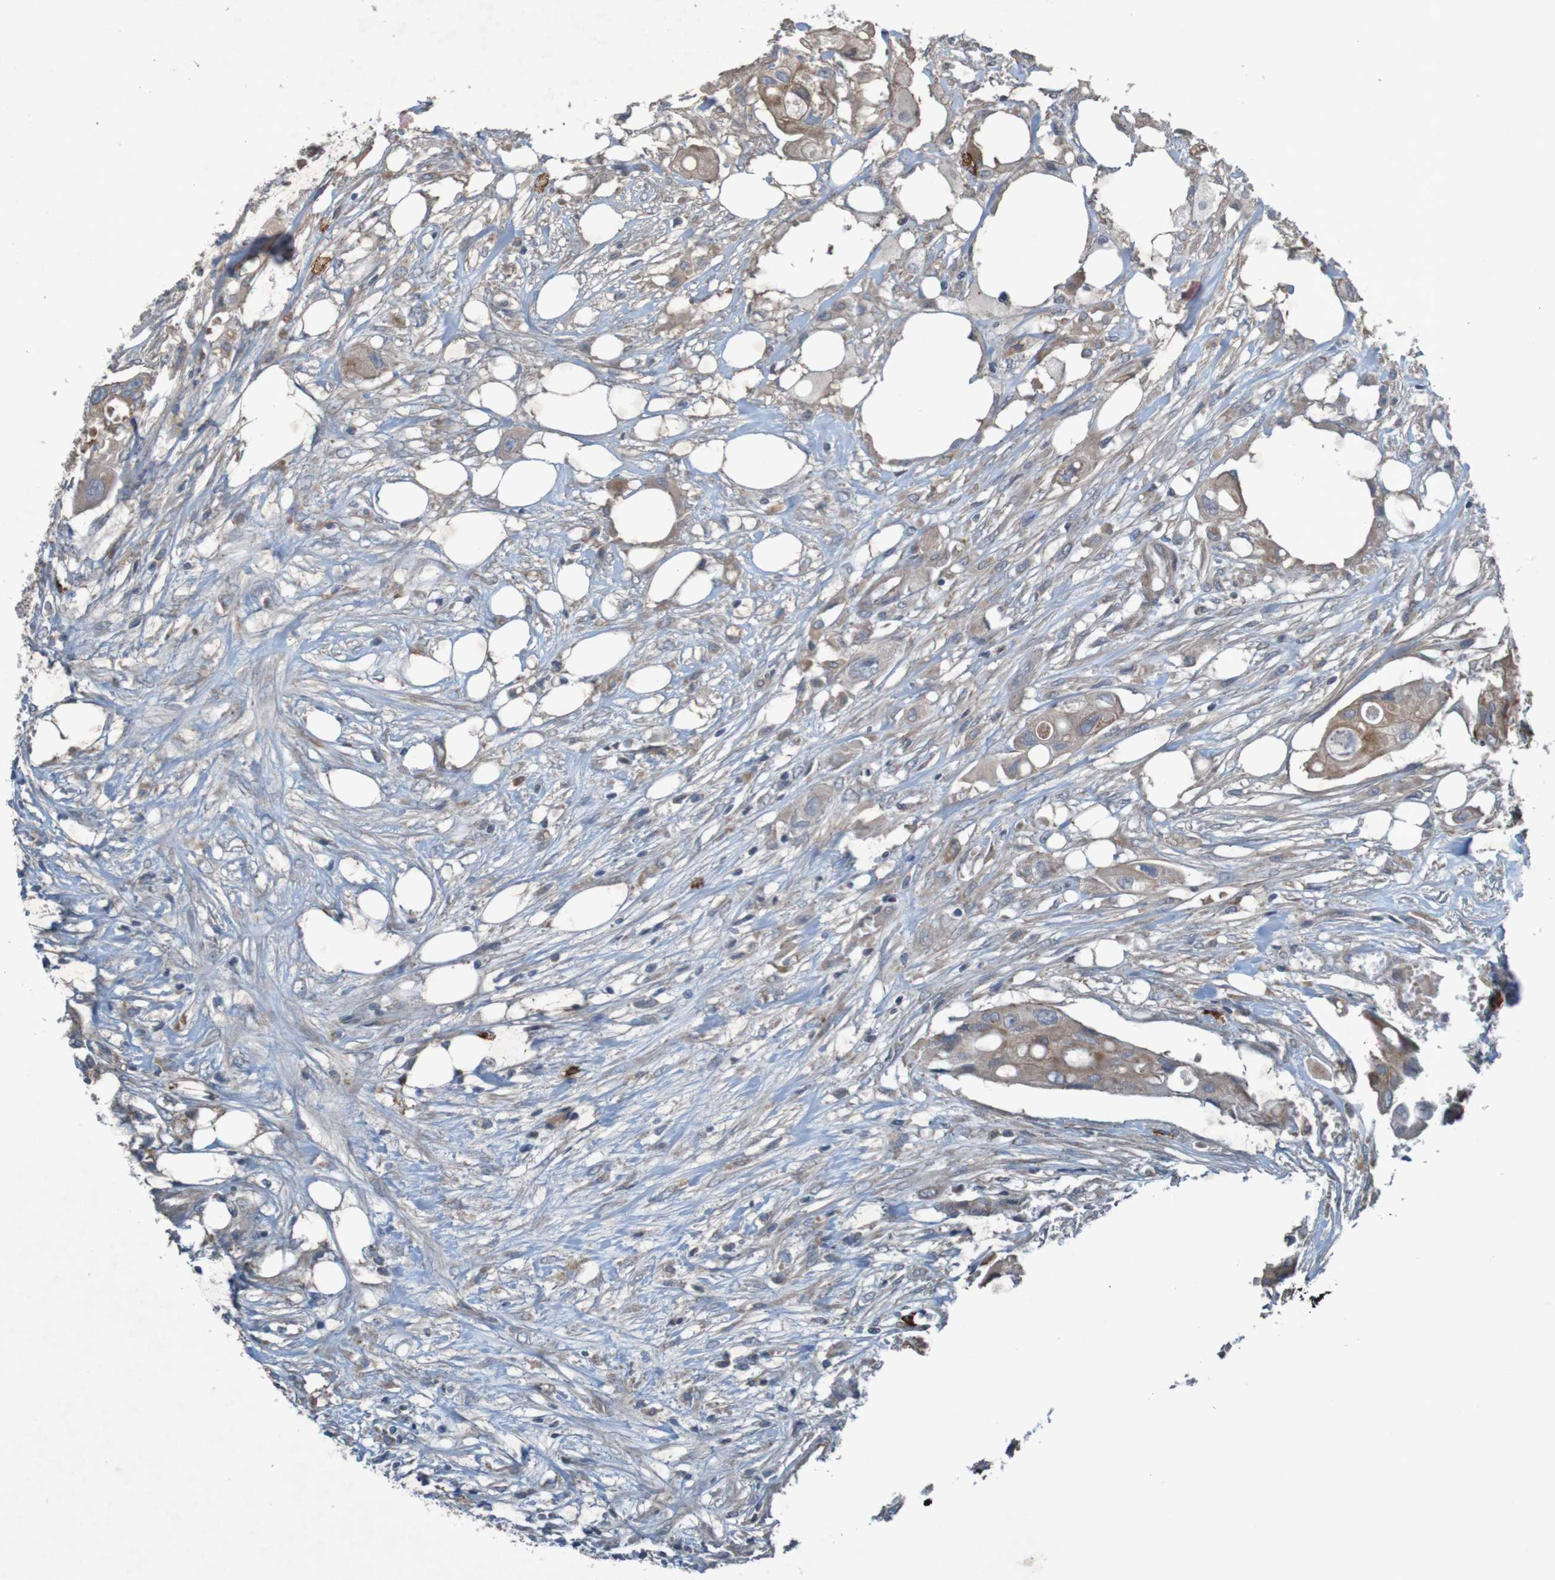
{"staining": {"intensity": "moderate", "quantity": ">75%", "location": "cytoplasmic/membranous"}, "tissue": "colorectal cancer", "cell_type": "Tumor cells", "image_type": "cancer", "snomed": [{"axis": "morphology", "description": "Adenocarcinoma, NOS"}, {"axis": "topography", "description": "Colon"}], "caption": "Immunohistochemical staining of colorectal cancer exhibits medium levels of moderate cytoplasmic/membranous expression in about >75% of tumor cells.", "gene": "B3GAT2", "patient": {"sex": "female", "age": 57}}